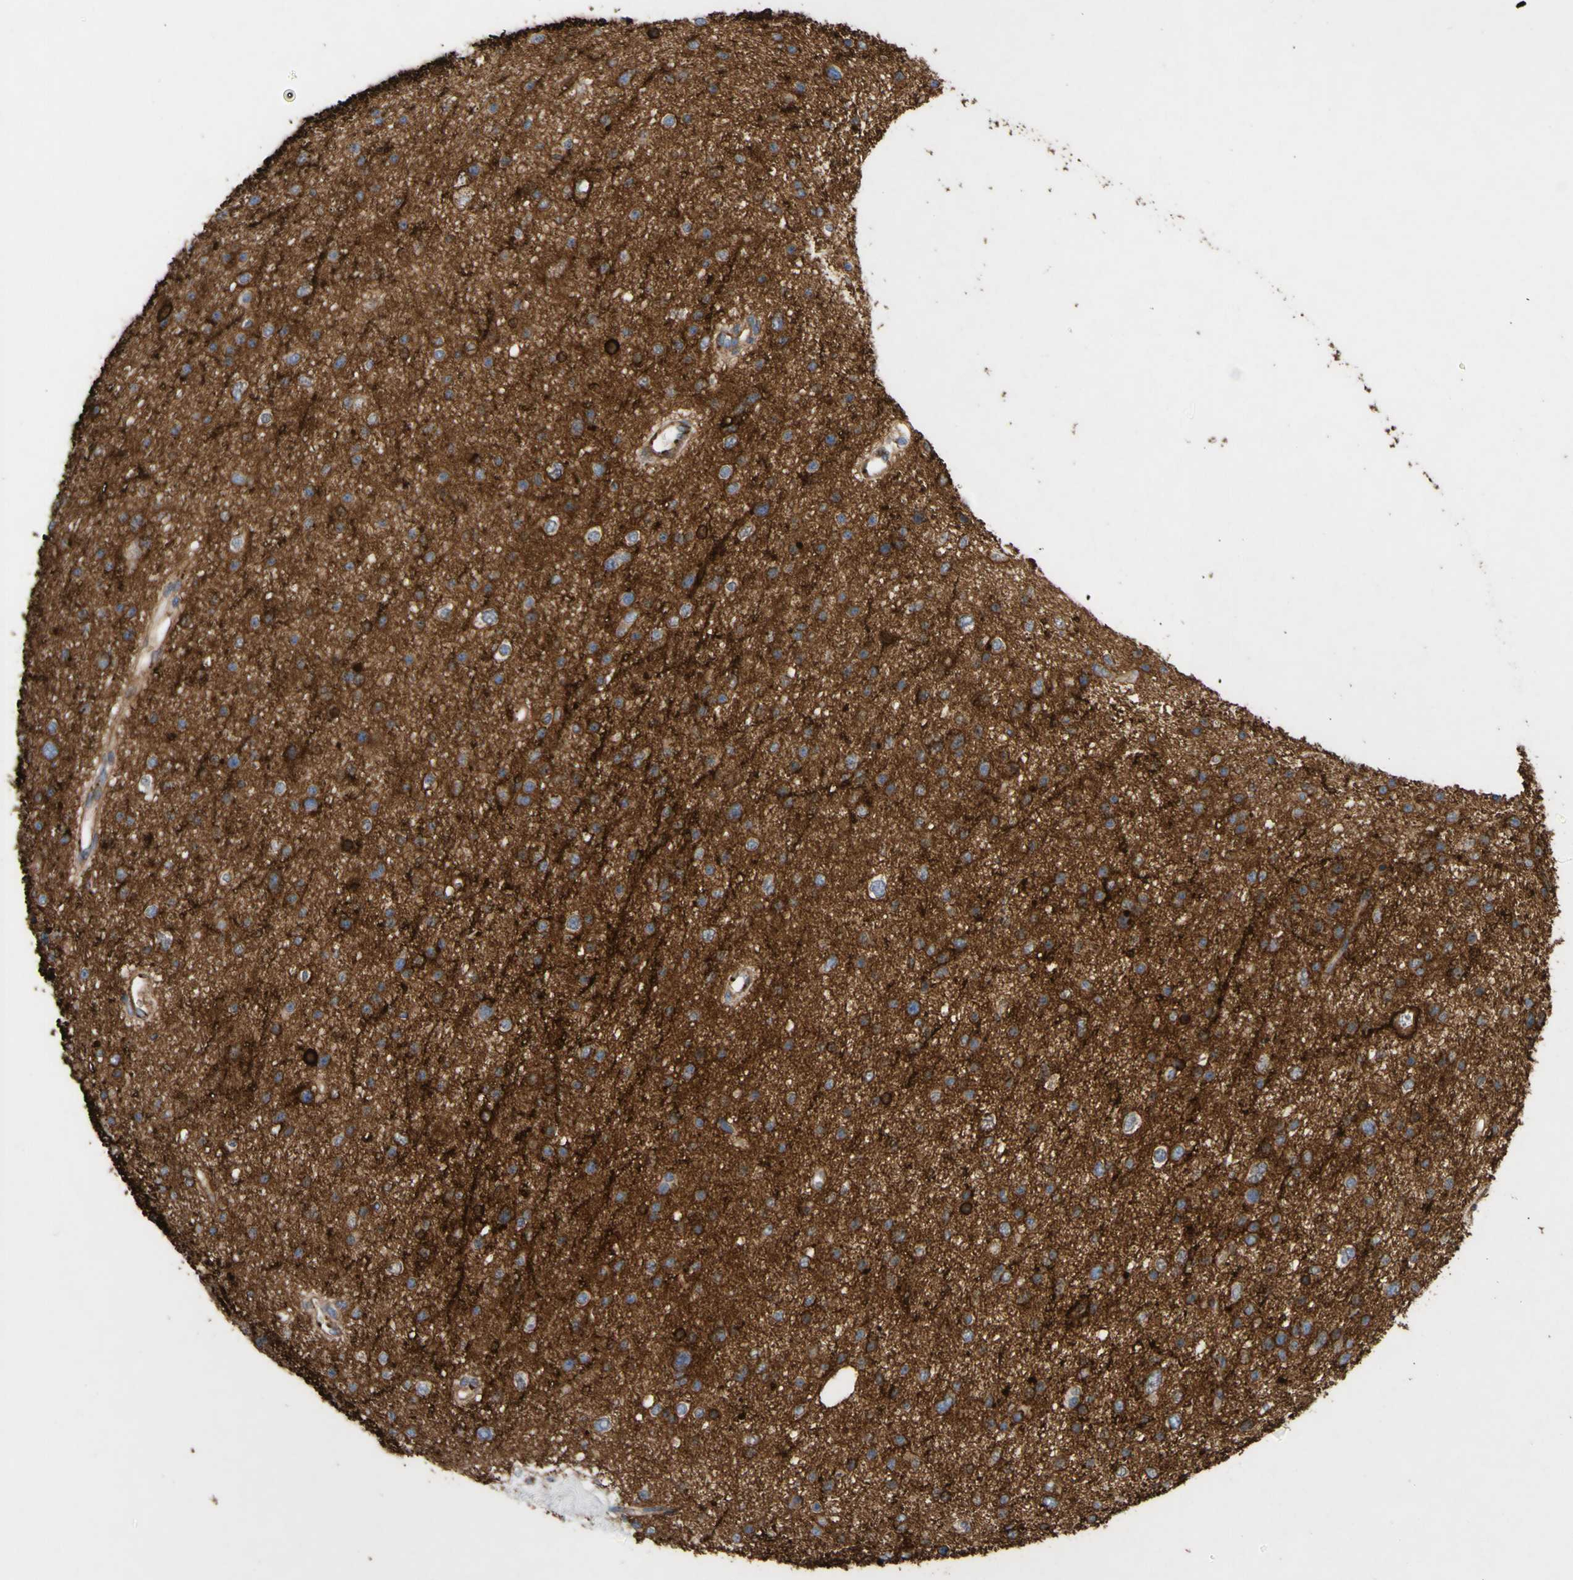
{"staining": {"intensity": "negative", "quantity": "none", "location": "none"}, "tissue": "glioma", "cell_type": "Tumor cells", "image_type": "cancer", "snomed": [{"axis": "morphology", "description": "Glioma, malignant, Low grade"}, {"axis": "topography", "description": "Brain"}], "caption": "Immunohistochemical staining of human glioma demonstrates no significant staining in tumor cells.", "gene": "ATP2A3", "patient": {"sex": "female", "age": 37}}